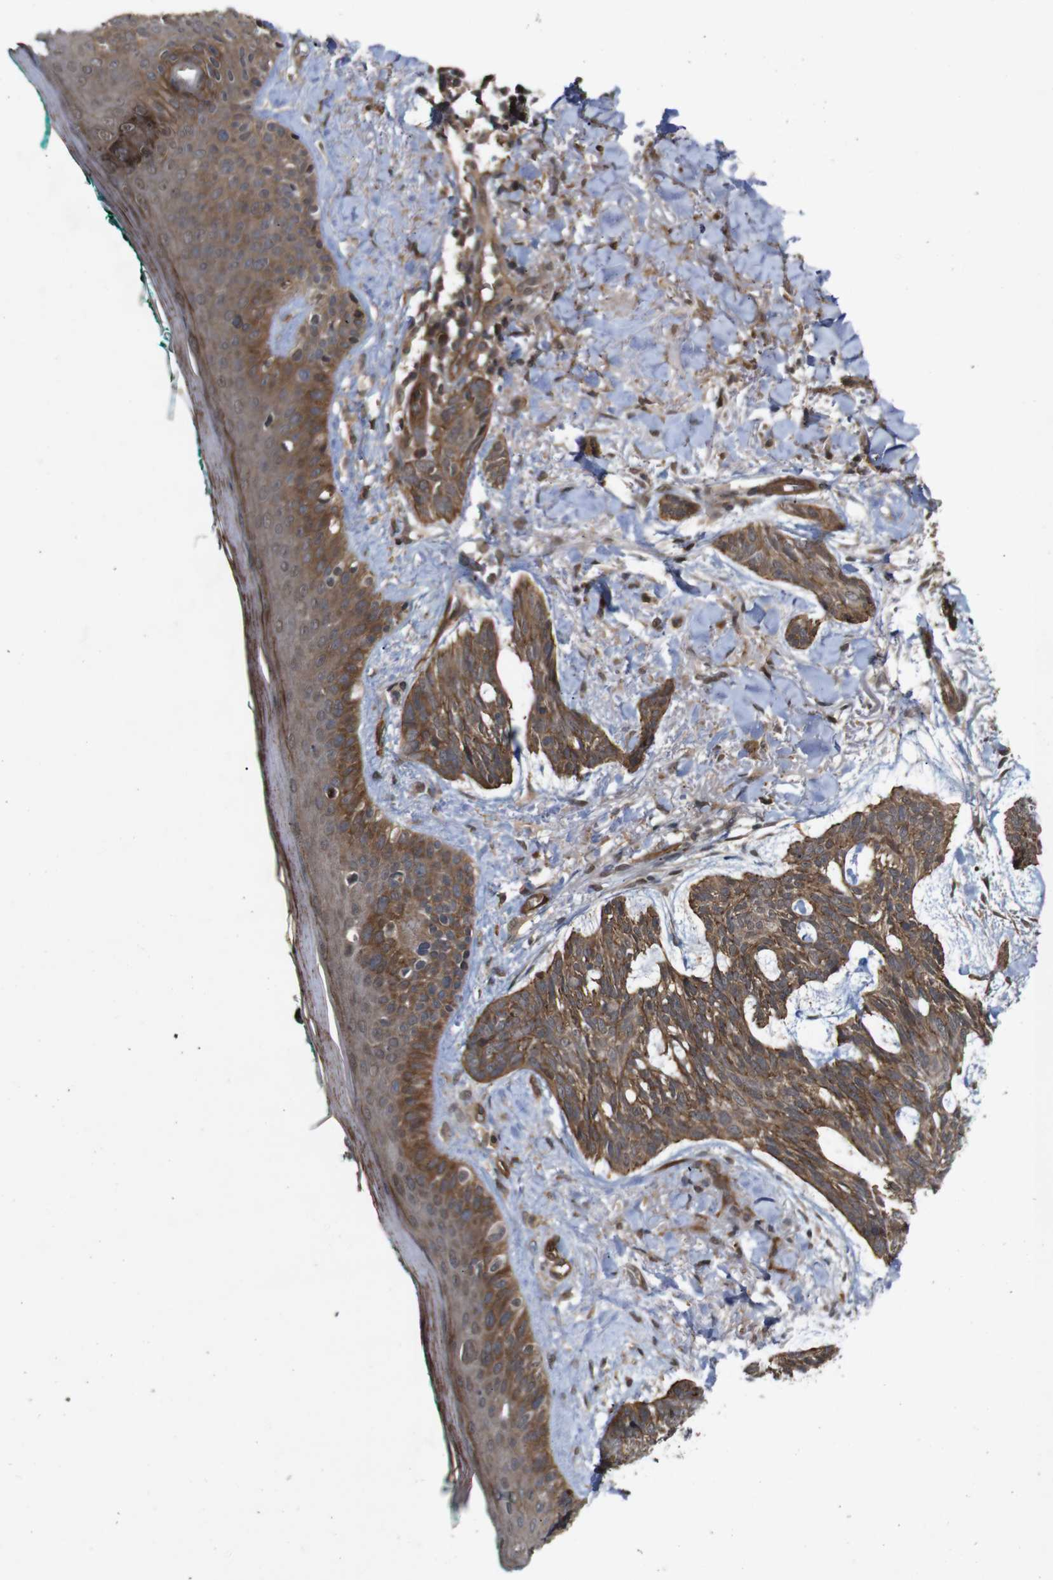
{"staining": {"intensity": "moderate", "quantity": ">75%", "location": "cytoplasmic/membranous"}, "tissue": "skin cancer", "cell_type": "Tumor cells", "image_type": "cancer", "snomed": [{"axis": "morphology", "description": "Basal cell carcinoma"}, {"axis": "topography", "description": "Skin"}], "caption": "Basal cell carcinoma (skin) was stained to show a protein in brown. There is medium levels of moderate cytoplasmic/membranous positivity in approximately >75% of tumor cells.", "gene": "NANOS1", "patient": {"sex": "male", "age": 43}}